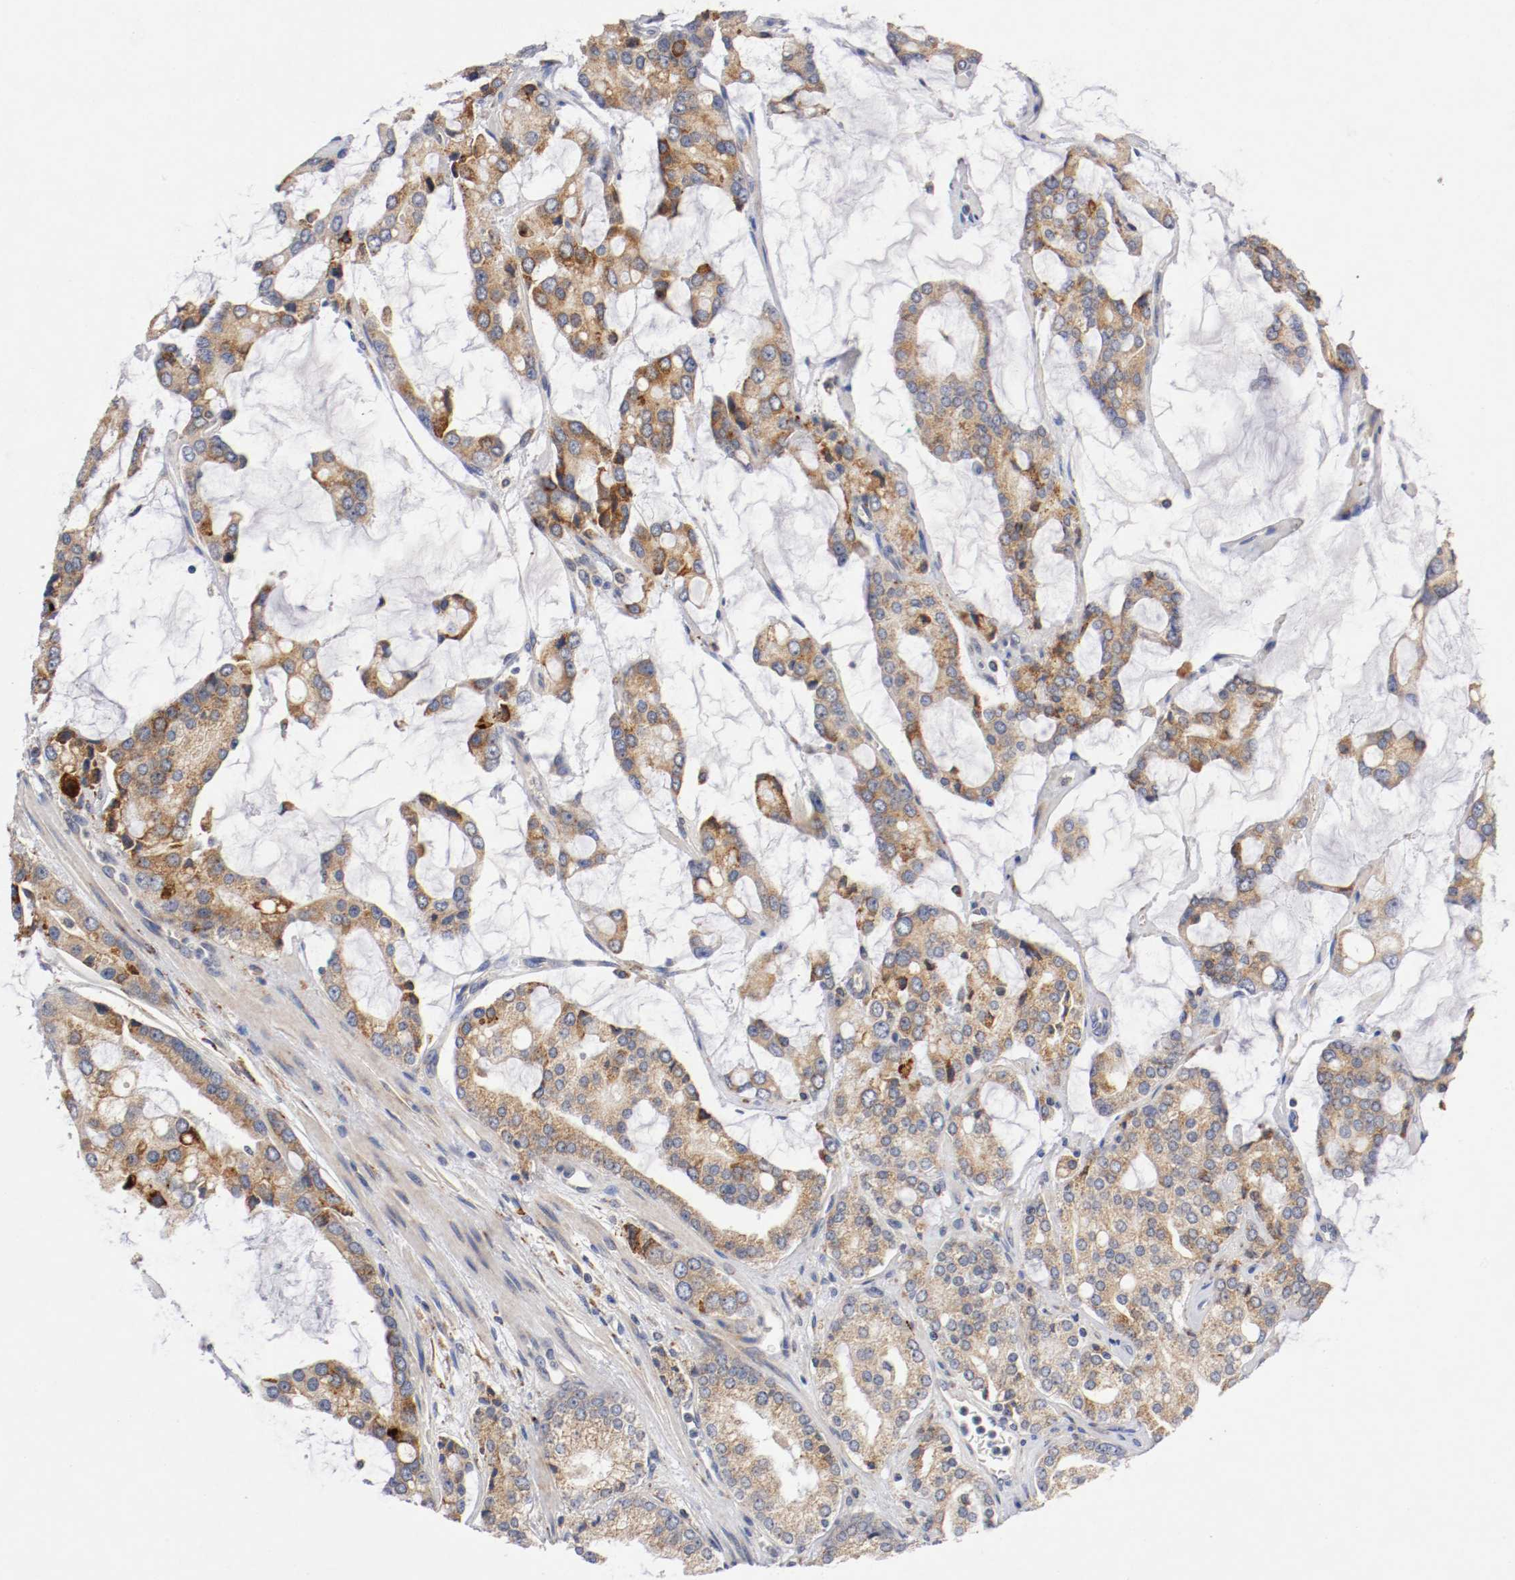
{"staining": {"intensity": "moderate", "quantity": ">75%", "location": "cytoplasmic/membranous"}, "tissue": "prostate cancer", "cell_type": "Tumor cells", "image_type": "cancer", "snomed": [{"axis": "morphology", "description": "Adenocarcinoma, High grade"}, {"axis": "topography", "description": "Prostate"}], "caption": "The image demonstrates staining of prostate cancer (high-grade adenocarcinoma), revealing moderate cytoplasmic/membranous protein staining (brown color) within tumor cells.", "gene": "TRAF2", "patient": {"sex": "male", "age": 67}}